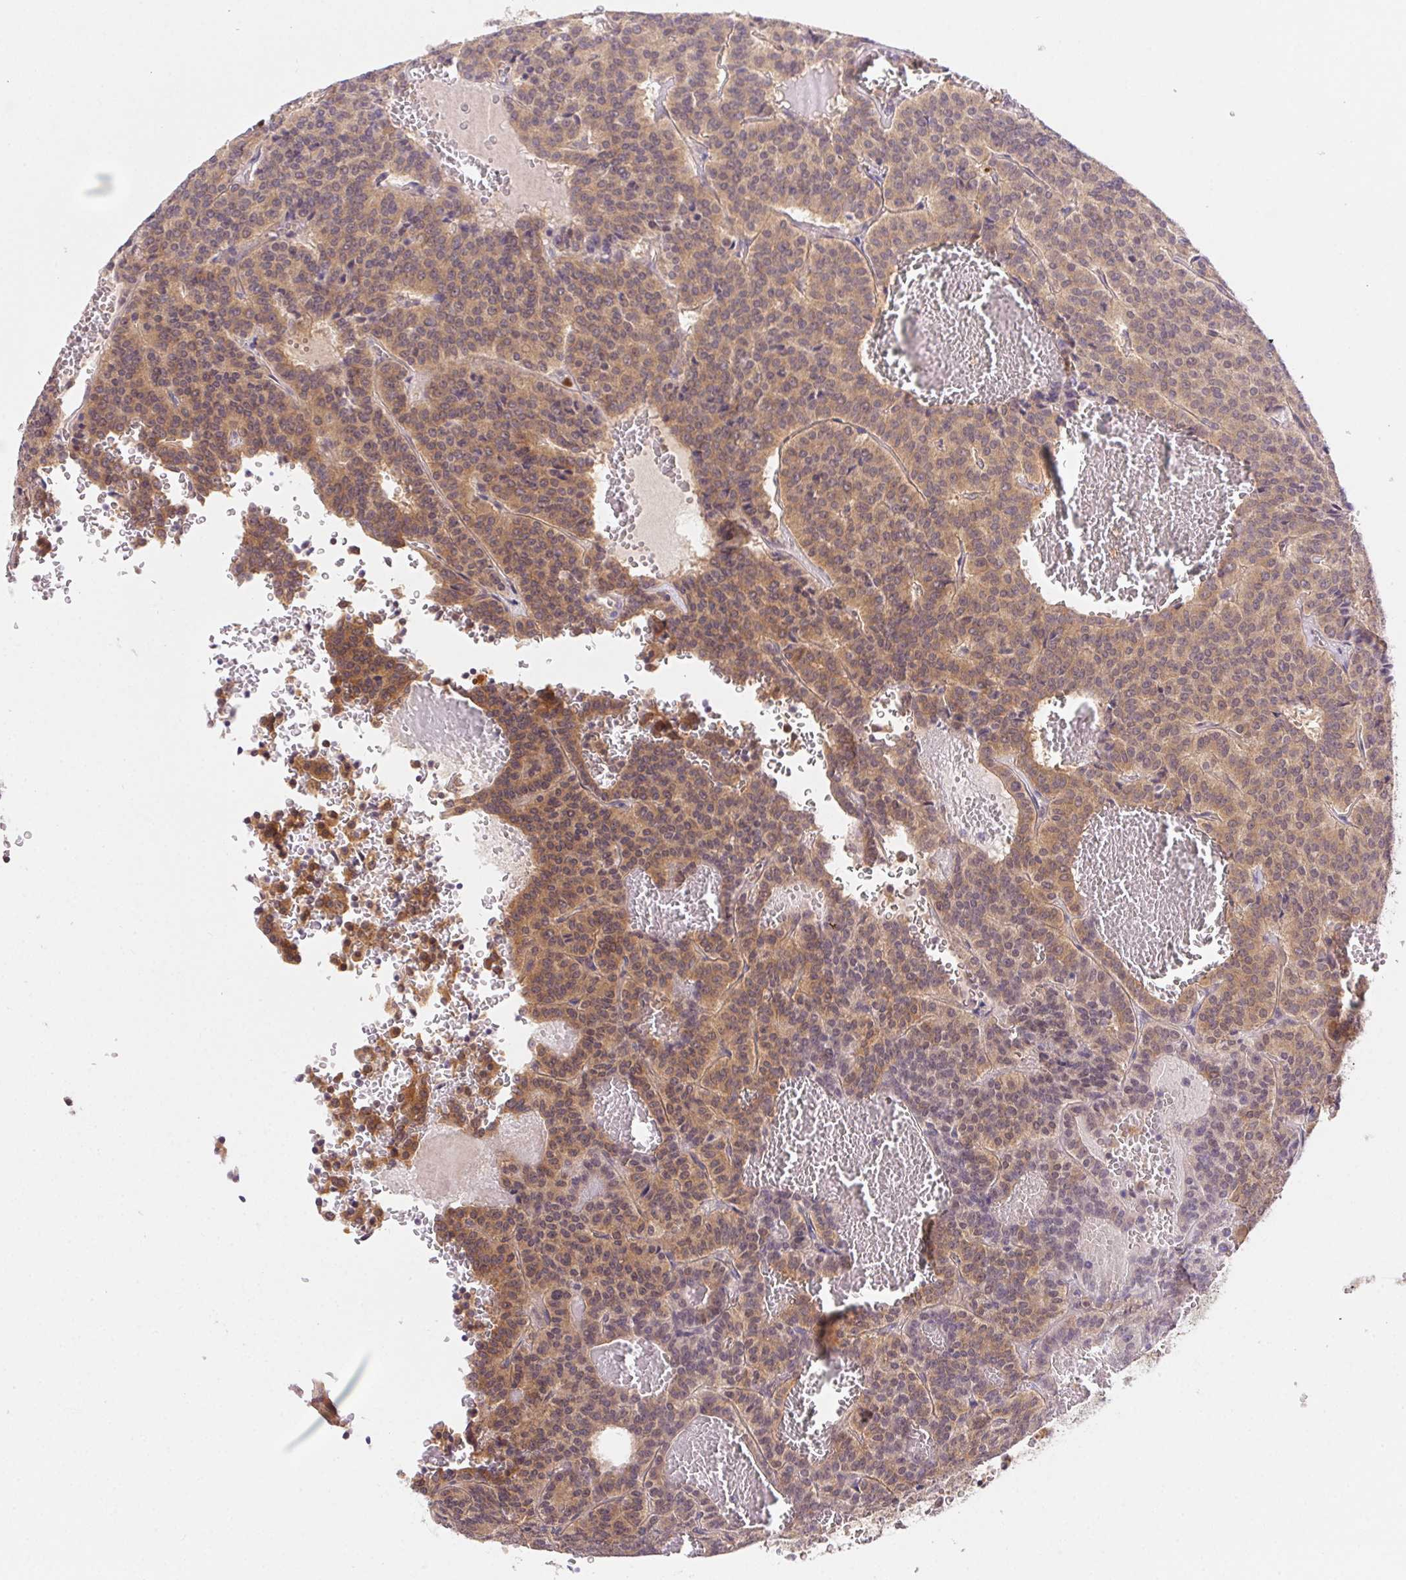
{"staining": {"intensity": "moderate", "quantity": ">75%", "location": "cytoplasmic/membranous"}, "tissue": "carcinoid", "cell_type": "Tumor cells", "image_type": "cancer", "snomed": [{"axis": "morphology", "description": "Carcinoid, malignant, NOS"}, {"axis": "topography", "description": "Lung"}], "caption": "Malignant carcinoid stained with a protein marker displays moderate staining in tumor cells.", "gene": "PRKAA1", "patient": {"sex": "male", "age": 70}}